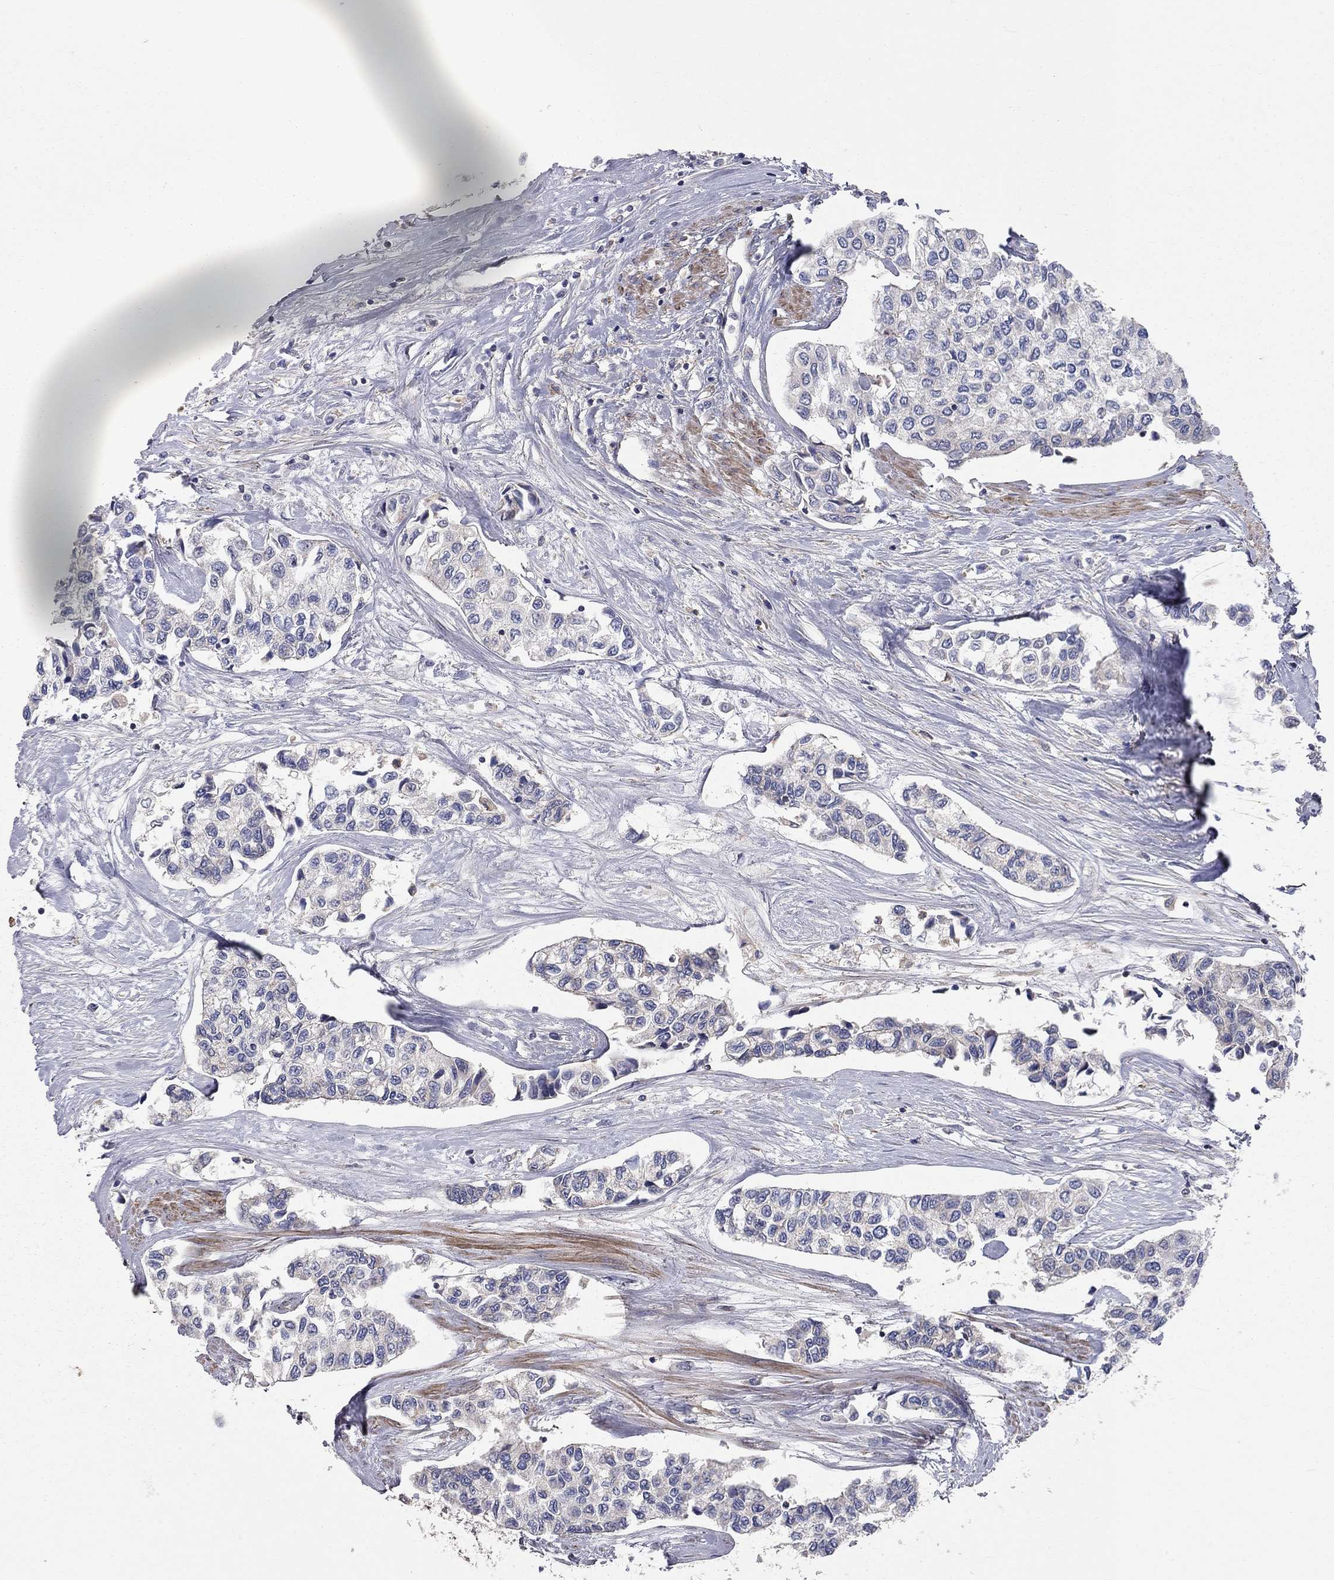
{"staining": {"intensity": "negative", "quantity": "none", "location": "none"}, "tissue": "urothelial cancer", "cell_type": "Tumor cells", "image_type": "cancer", "snomed": [{"axis": "morphology", "description": "Urothelial carcinoma, High grade"}, {"axis": "topography", "description": "Urinary bladder"}], "caption": "Protein analysis of high-grade urothelial carcinoma displays no significant expression in tumor cells. The staining is performed using DAB brown chromogen with nuclei counter-stained in using hematoxylin.", "gene": "KANSL1L", "patient": {"sex": "male", "age": 73}}